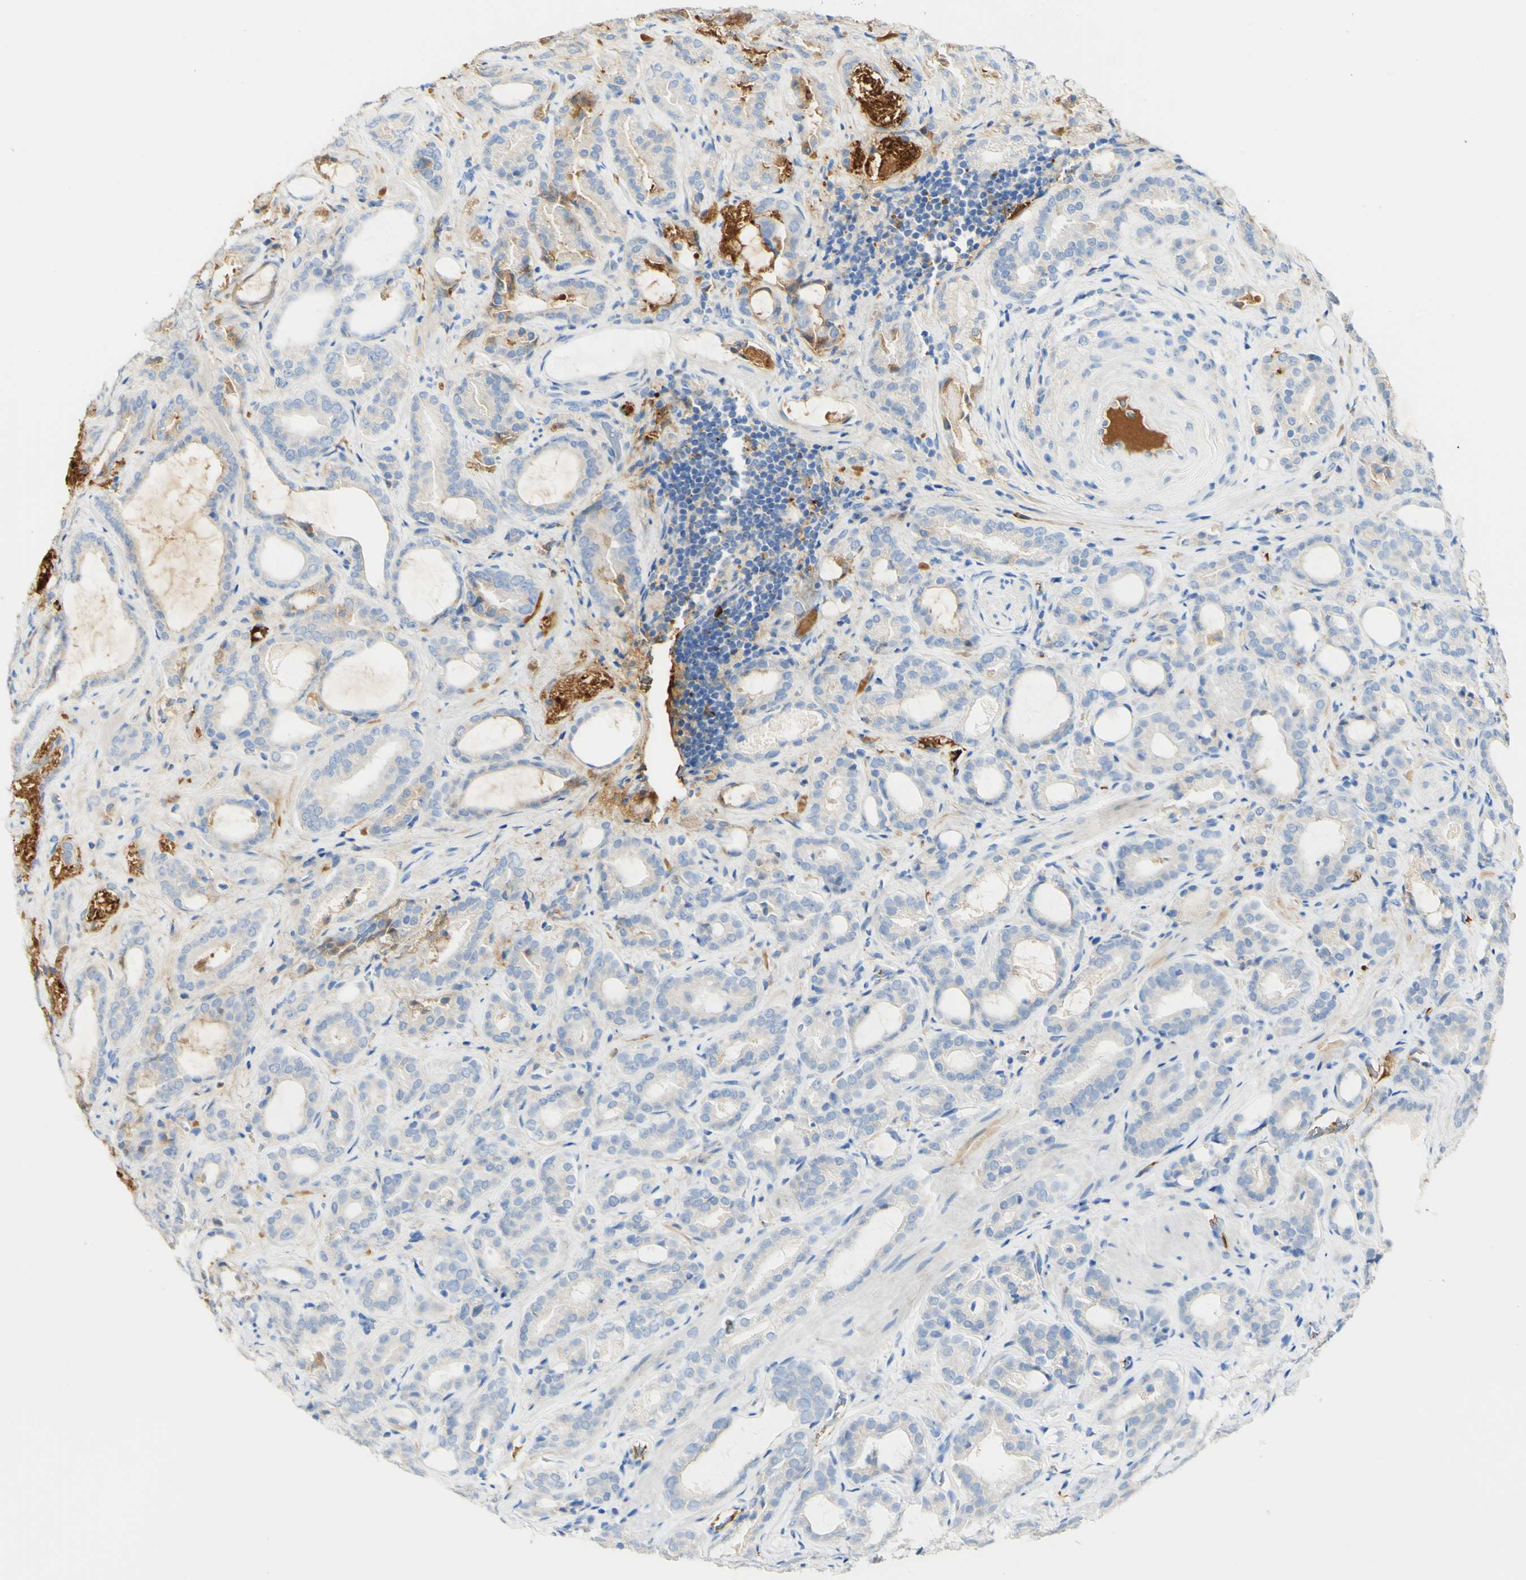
{"staining": {"intensity": "moderate", "quantity": "<25%", "location": "cytoplasmic/membranous"}, "tissue": "prostate cancer", "cell_type": "Tumor cells", "image_type": "cancer", "snomed": [{"axis": "morphology", "description": "Adenocarcinoma, Low grade"}, {"axis": "topography", "description": "Prostate"}], "caption": "Brown immunohistochemical staining in low-grade adenocarcinoma (prostate) displays moderate cytoplasmic/membranous expression in approximately <25% of tumor cells. The staining was performed using DAB (3,3'-diaminobenzidine) to visualize the protein expression in brown, while the nuclei were stained in blue with hematoxylin (Magnification: 20x).", "gene": "PIGR", "patient": {"sex": "male", "age": 60}}